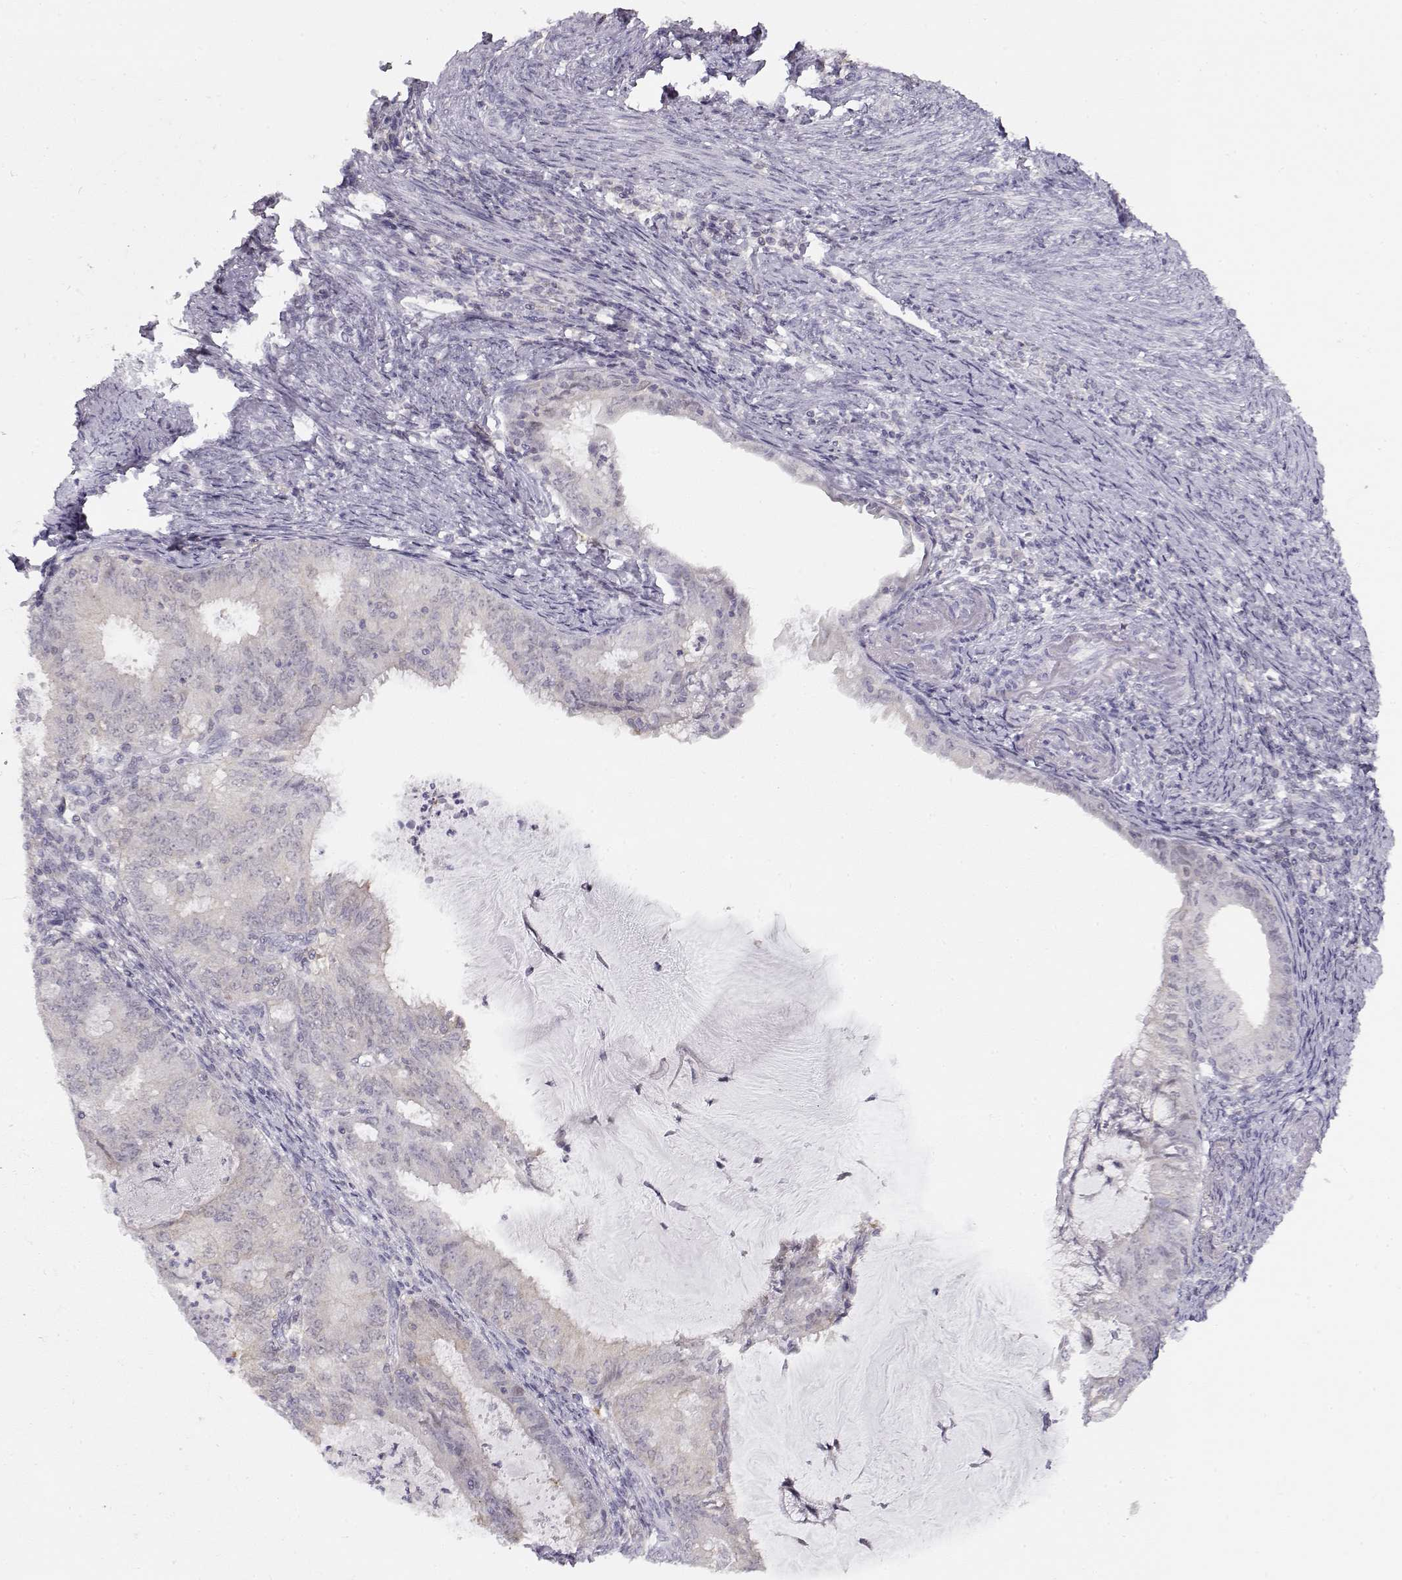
{"staining": {"intensity": "negative", "quantity": "none", "location": "none"}, "tissue": "endometrial cancer", "cell_type": "Tumor cells", "image_type": "cancer", "snomed": [{"axis": "morphology", "description": "Adenocarcinoma, NOS"}, {"axis": "topography", "description": "Endometrium"}], "caption": "Immunohistochemical staining of endometrial cancer (adenocarcinoma) displays no significant positivity in tumor cells.", "gene": "TEPP", "patient": {"sex": "female", "age": 57}}